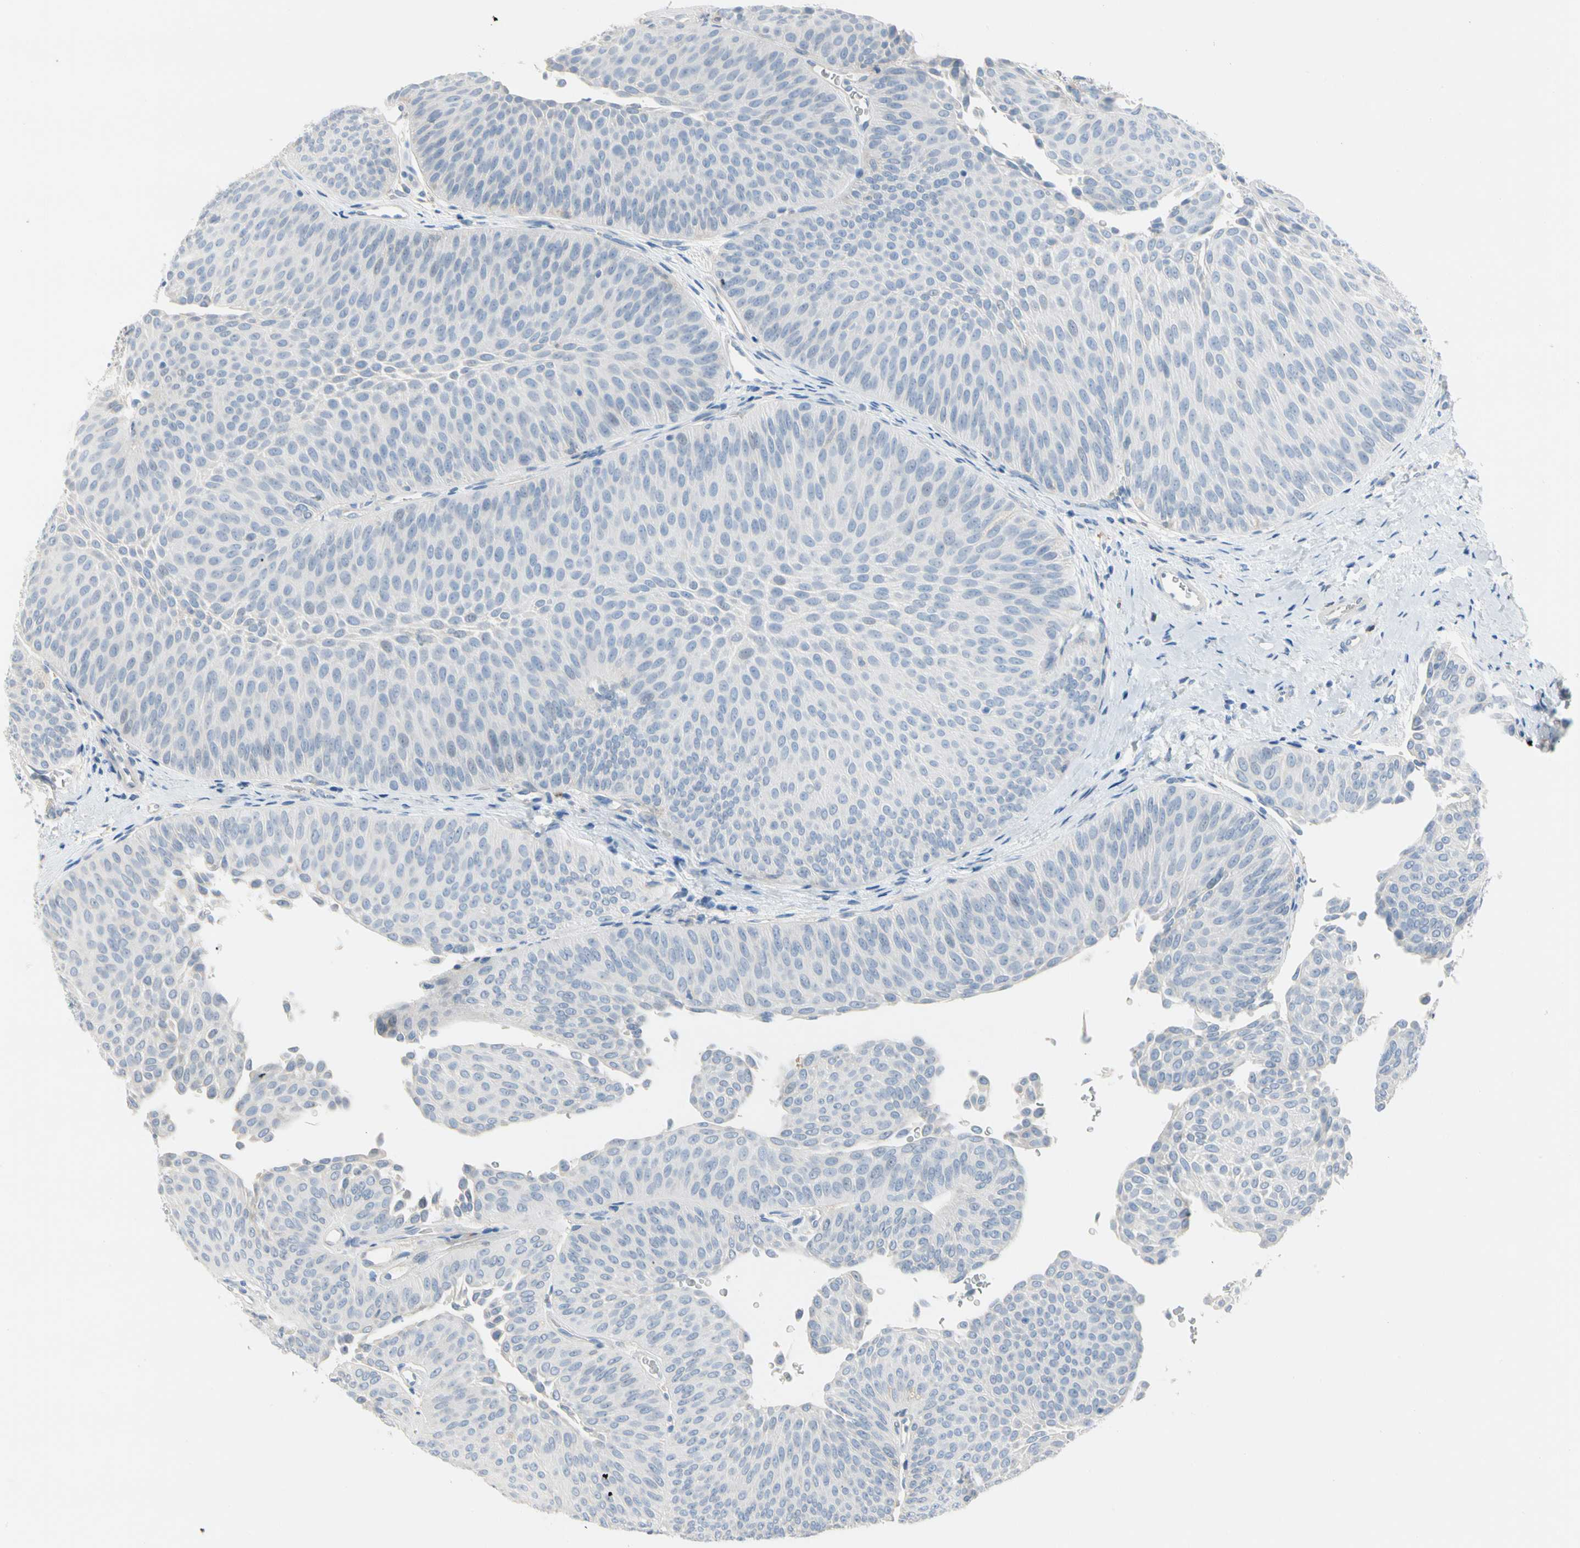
{"staining": {"intensity": "negative", "quantity": "none", "location": "none"}, "tissue": "urothelial cancer", "cell_type": "Tumor cells", "image_type": "cancer", "snomed": [{"axis": "morphology", "description": "Urothelial carcinoma, Low grade"}, {"axis": "topography", "description": "Urinary bladder"}], "caption": "Immunohistochemical staining of human low-grade urothelial carcinoma displays no significant positivity in tumor cells. (Brightfield microscopy of DAB (3,3'-diaminobenzidine) IHC at high magnification).", "gene": "CLEC4A", "patient": {"sex": "female", "age": 60}}